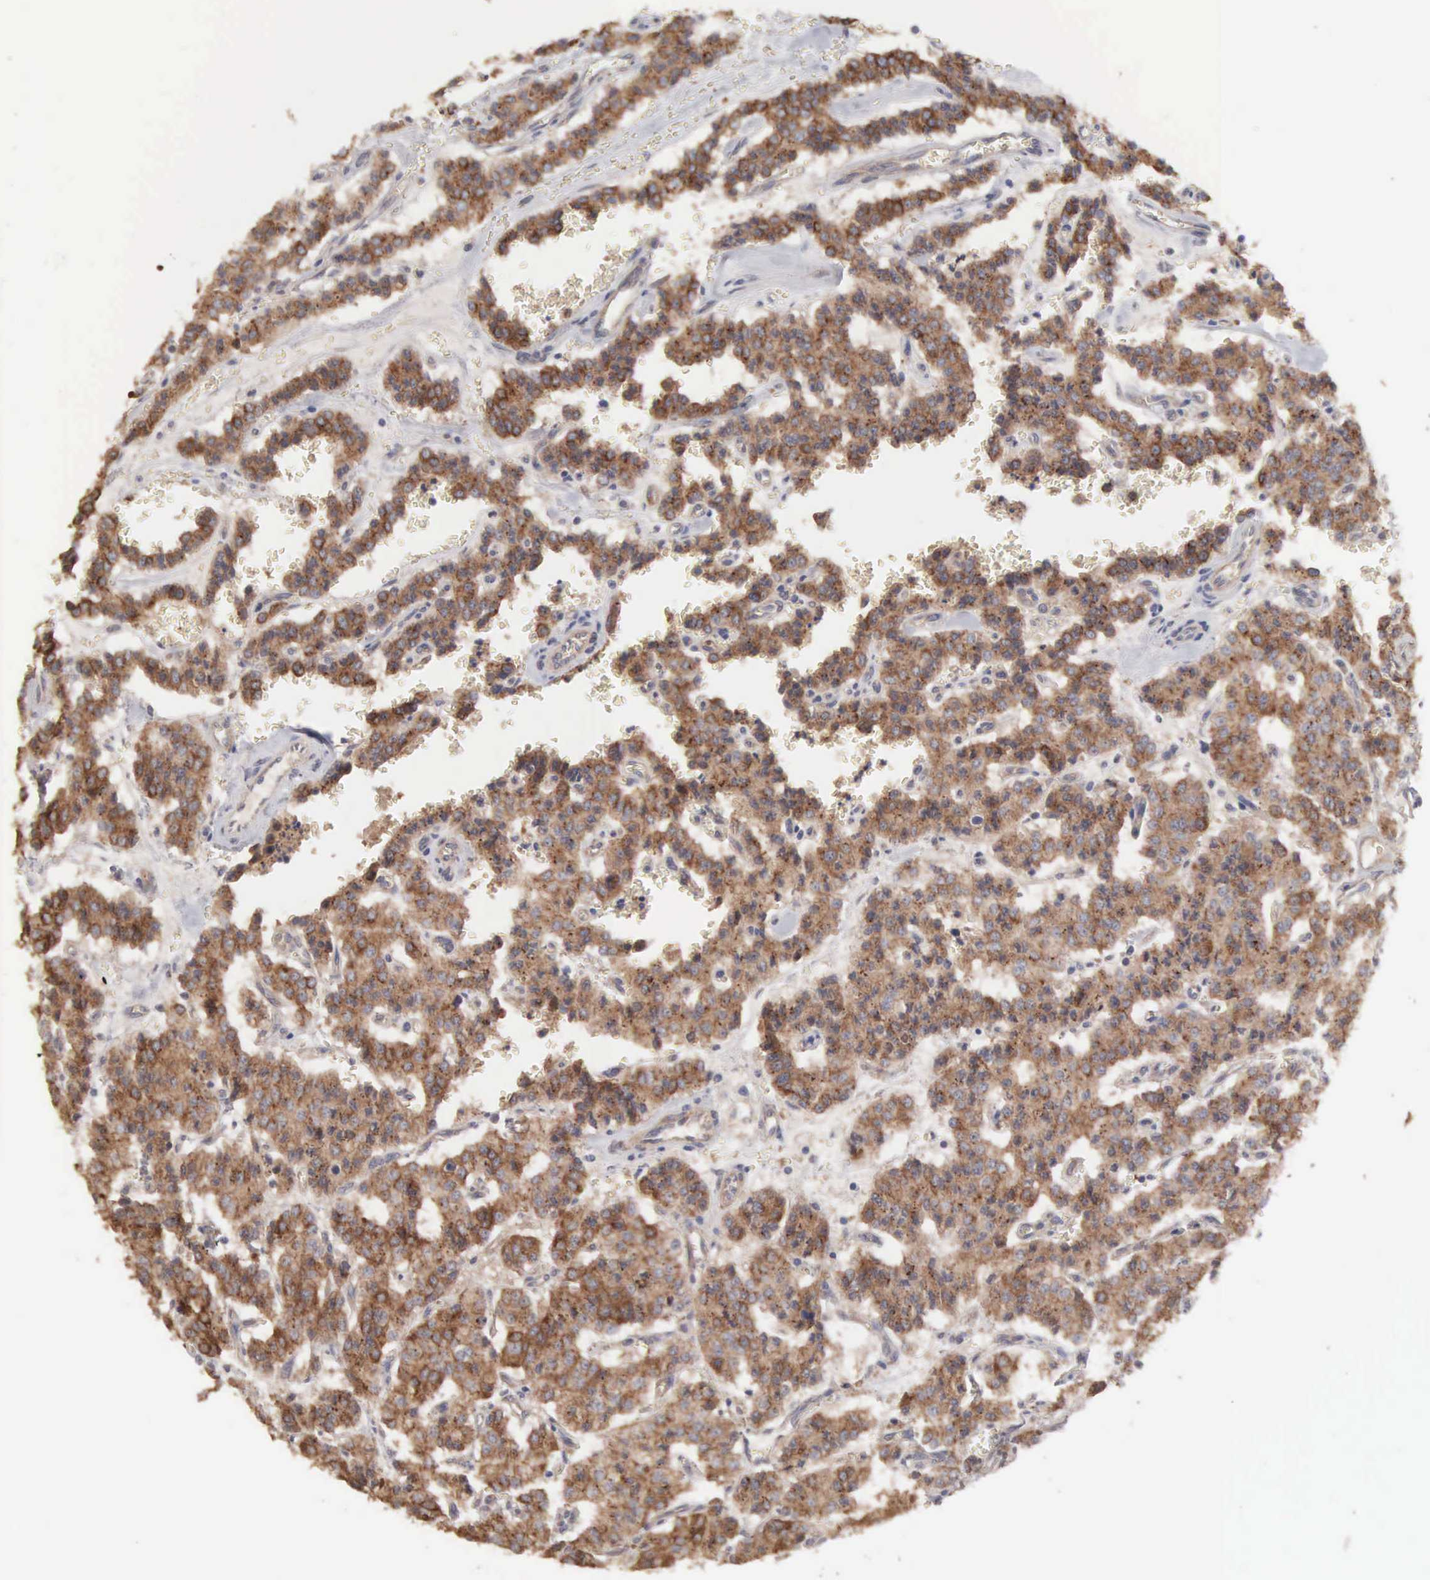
{"staining": {"intensity": "moderate", "quantity": ">75%", "location": "cytoplasmic/membranous"}, "tissue": "carcinoid", "cell_type": "Tumor cells", "image_type": "cancer", "snomed": [{"axis": "morphology", "description": "Carcinoid, malignant, NOS"}, {"axis": "topography", "description": "Bronchus"}], "caption": "This is an image of IHC staining of carcinoid (malignant), which shows moderate staining in the cytoplasmic/membranous of tumor cells.", "gene": "INF2", "patient": {"sex": "male", "age": 55}}